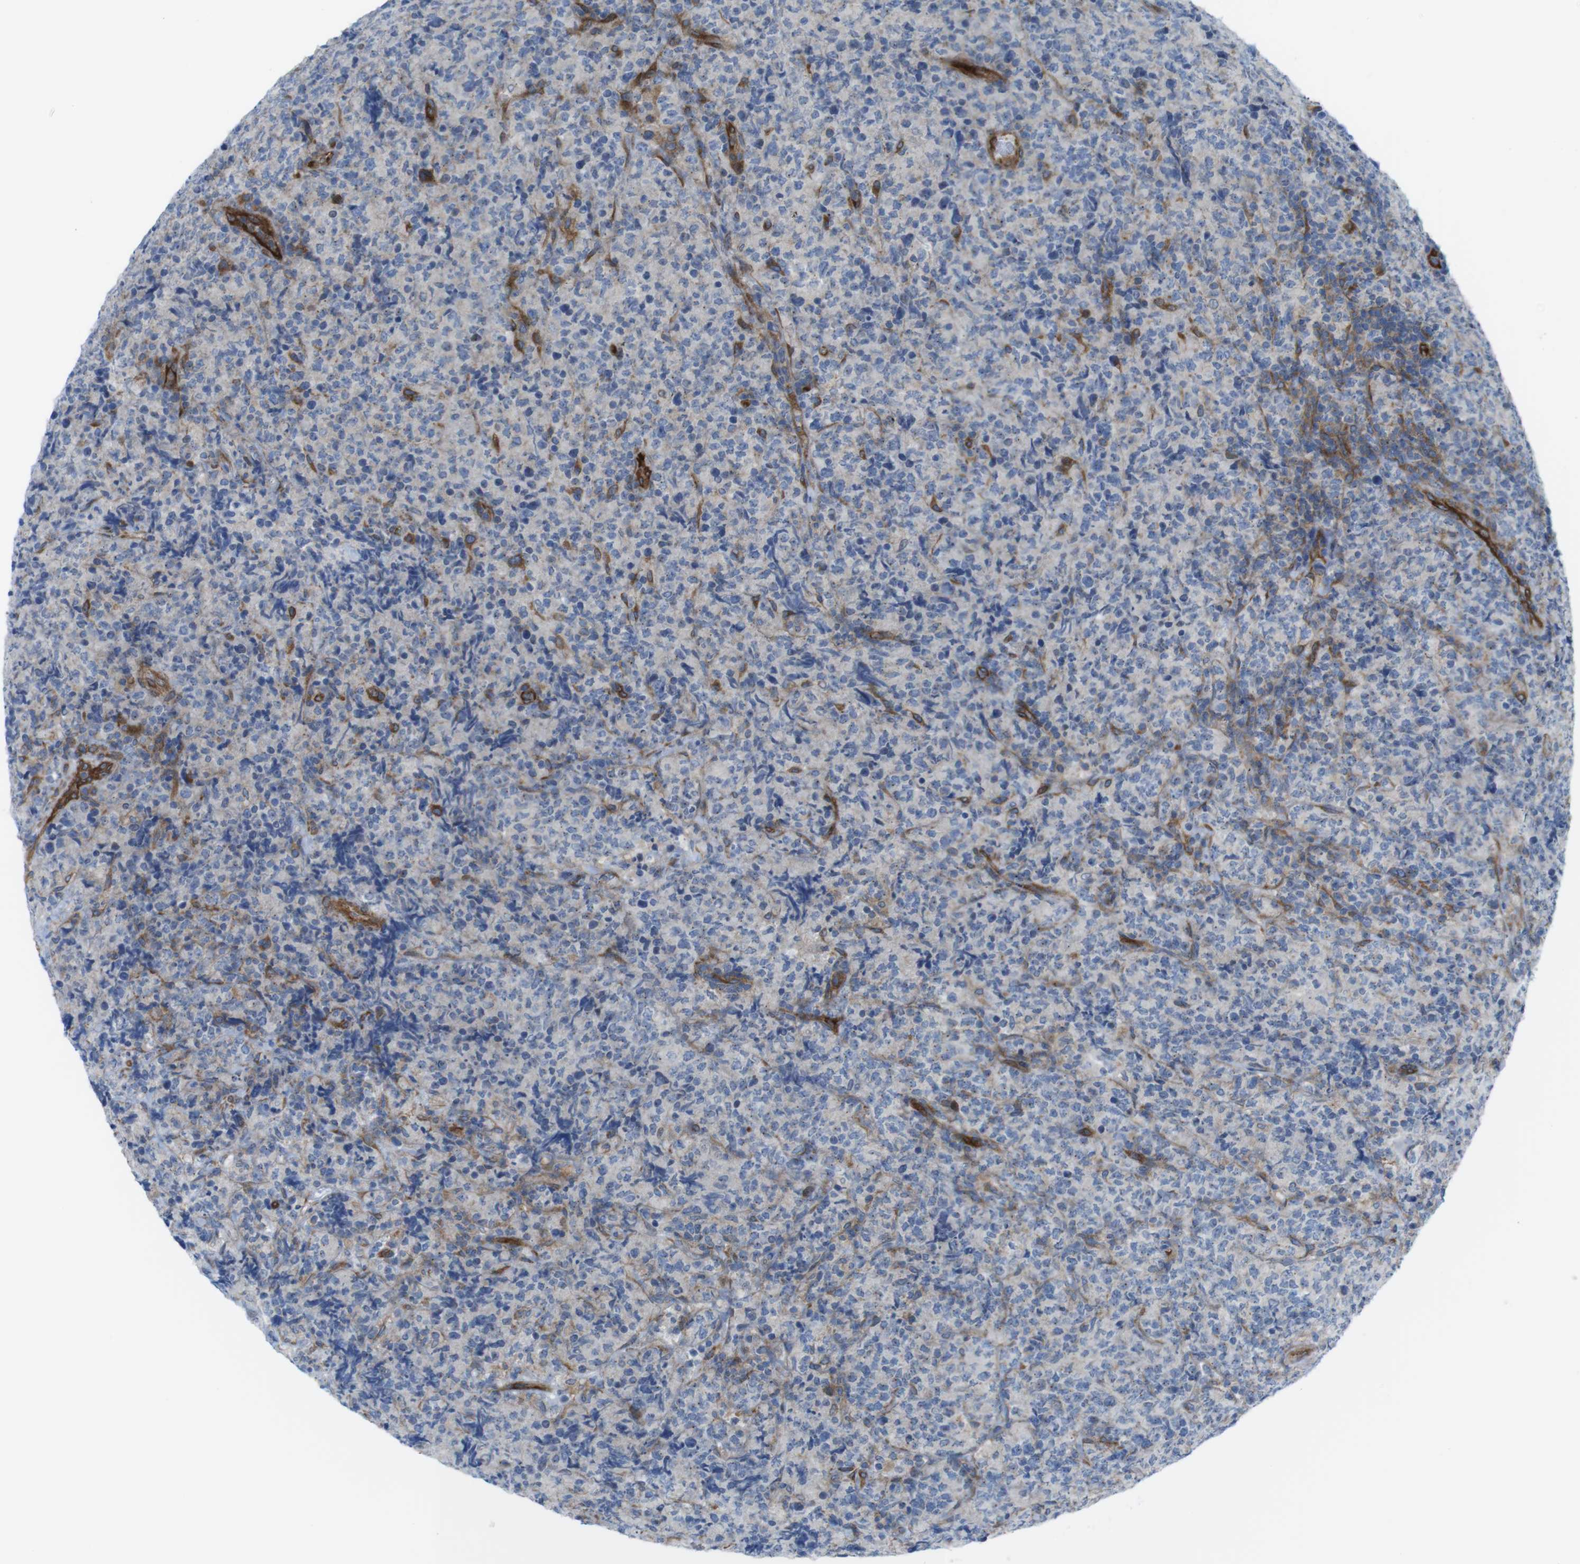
{"staining": {"intensity": "negative", "quantity": "none", "location": "none"}, "tissue": "lymphoma", "cell_type": "Tumor cells", "image_type": "cancer", "snomed": [{"axis": "morphology", "description": "Malignant lymphoma, non-Hodgkin's type, High grade"}, {"axis": "topography", "description": "Tonsil"}], "caption": "Lymphoma was stained to show a protein in brown. There is no significant positivity in tumor cells.", "gene": "DIAPH2", "patient": {"sex": "female", "age": 36}}